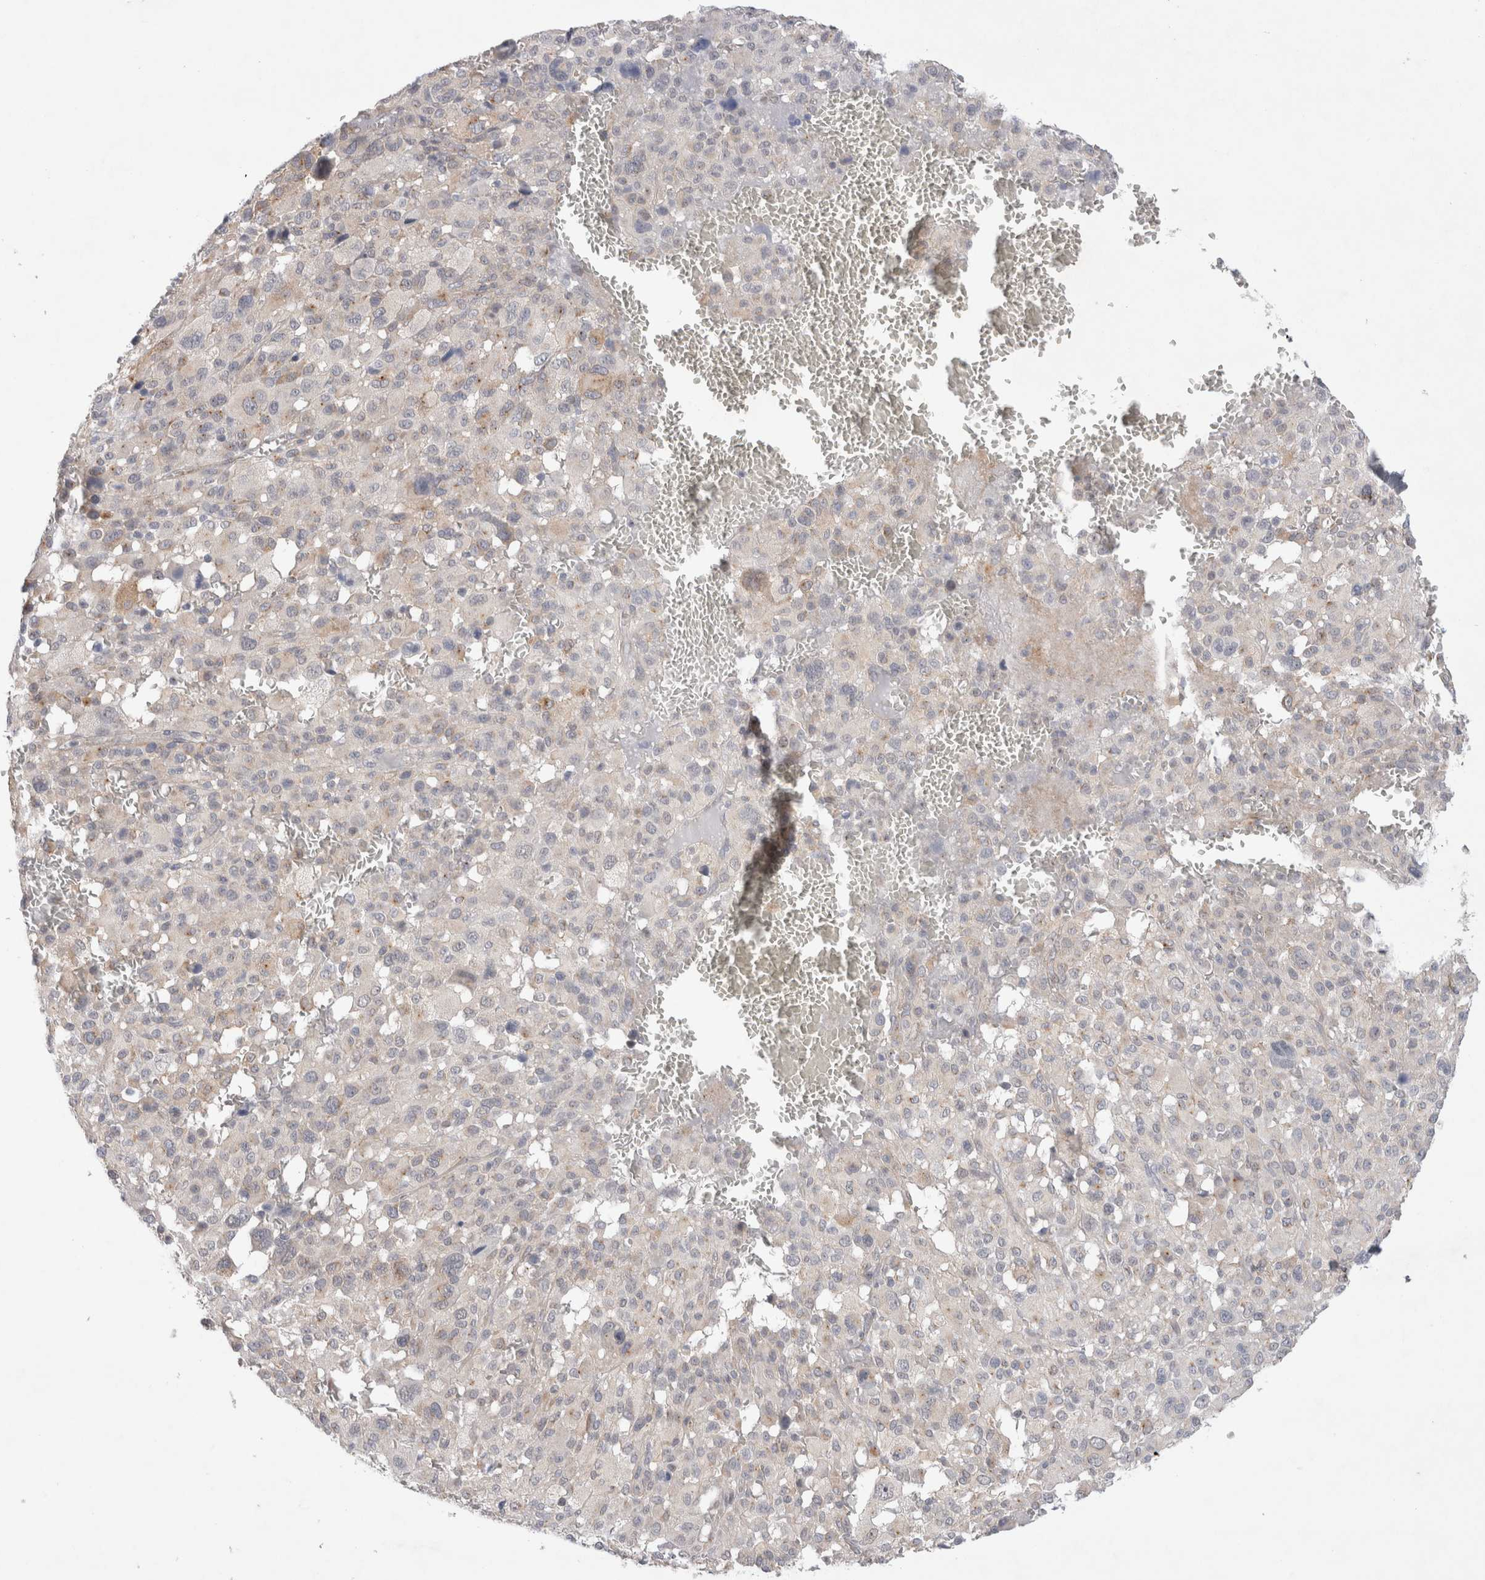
{"staining": {"intensity": "negative", "quantity": "none", "location": "none"}, "tissue": "melanoma", "cell_type": "Tumor cells", "image_type": "cancer", "snomed": [{"axis": "morphology", "description": "Malignant melanoma, Metastatic site"}, {"axis": "topography", "description": "Skin"}], "caption": "IHC micrograph of melanoma stained for a protein (brown), which demonstrates no staining in tumor cells. (Immunohistochemistry, brightfield microscopy, high magnification).", "gene": "BICD2", "patient": {"sex": "female", "age": 74}}